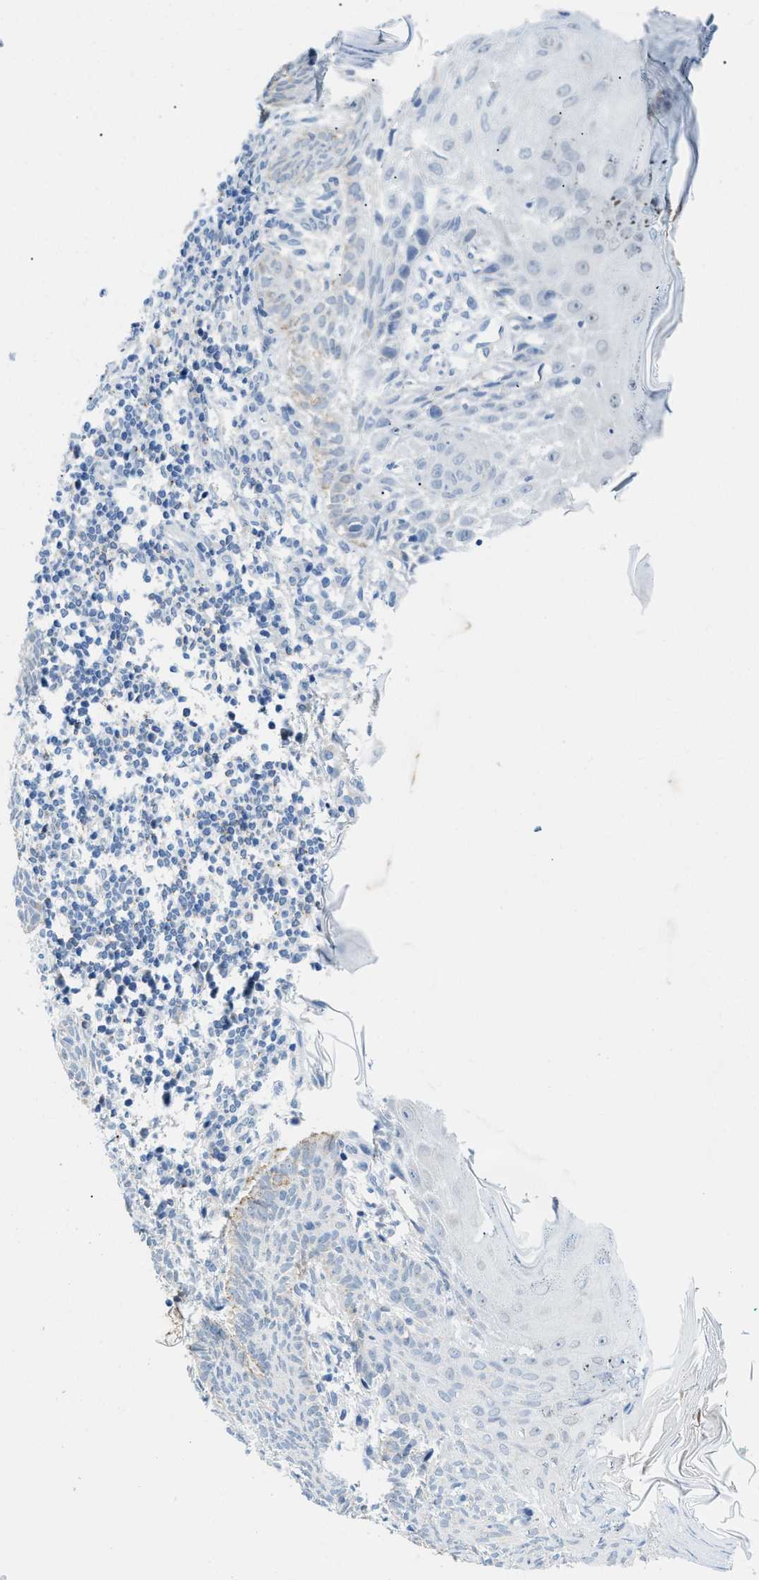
{"staining": {"intensity": "negative", "quantity": "none", "location": "none"}, "tissue": "skin cancer", "cell_type": "Tumor cells", "image_type": "cancer", "snomed": [{"axis": "morphology", "description": "Basal cell carcinoma"}, {"axis": "topography", "description": "Skin"}], "caption": "A histopathology image of human skin basal cell carcinoma is negative for staining in tumor cells.", "gene": "TSPAN3", "patient": {"sex": "male", "age": 60}}